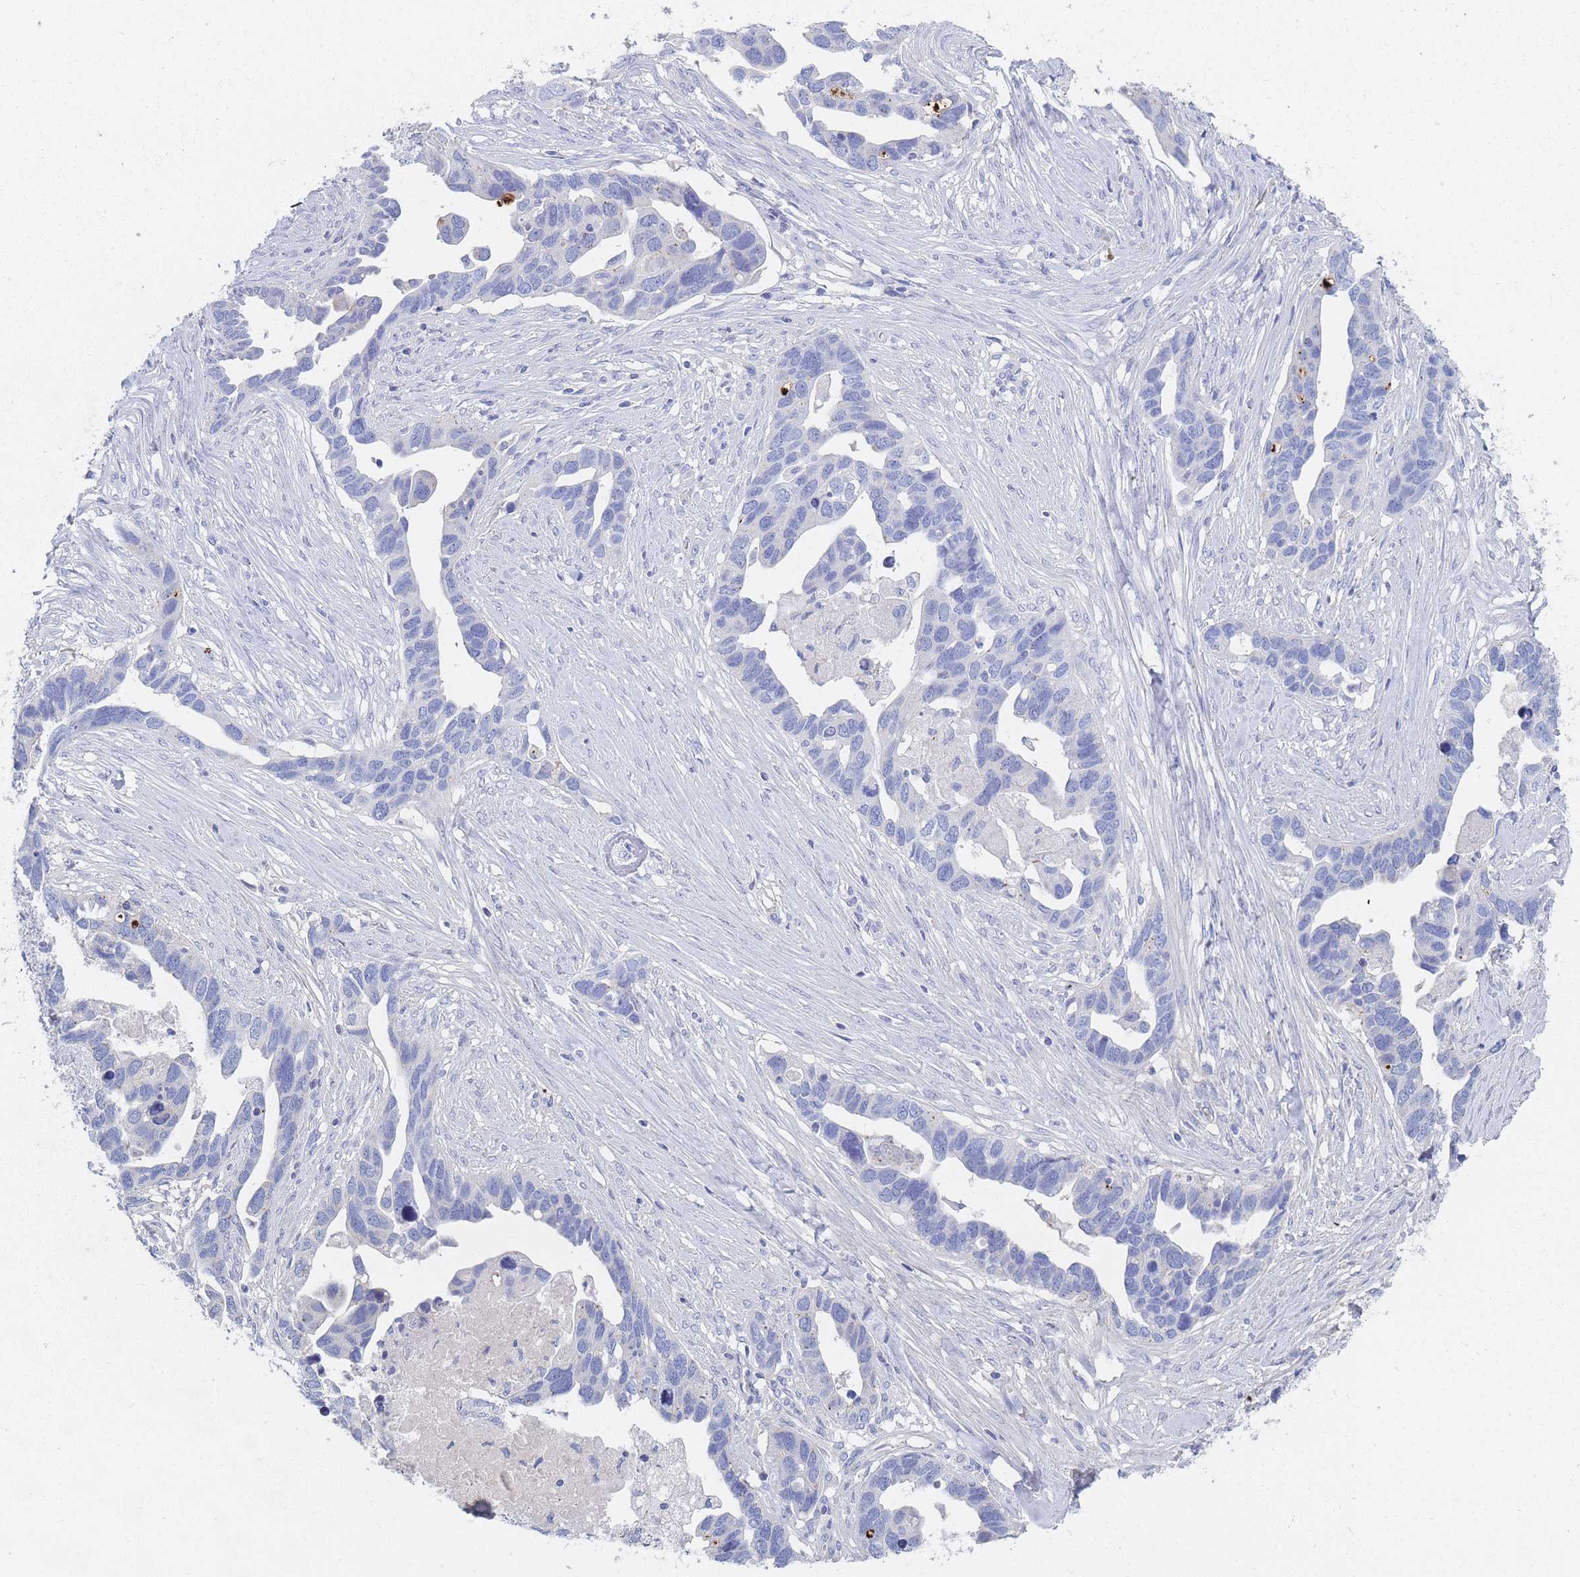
{"staining": {"intensity": "negative", "quantity": "none", "location": "none"}, "tissue": "ovarian cancer", "cell_type": "Tumor cells", "image_type": "cancer", "snomed": [{"axis": "morphology", "description": "Cystadenocarcinoma, serous, NOS"}, {"axis": "topography", "description": "Ovary"}], "caption": "Tumor cells show no significant protein expression in ovarian cancer.", "gene": "SLC25A35", "patient": {"sex": "female", "age": 54}}